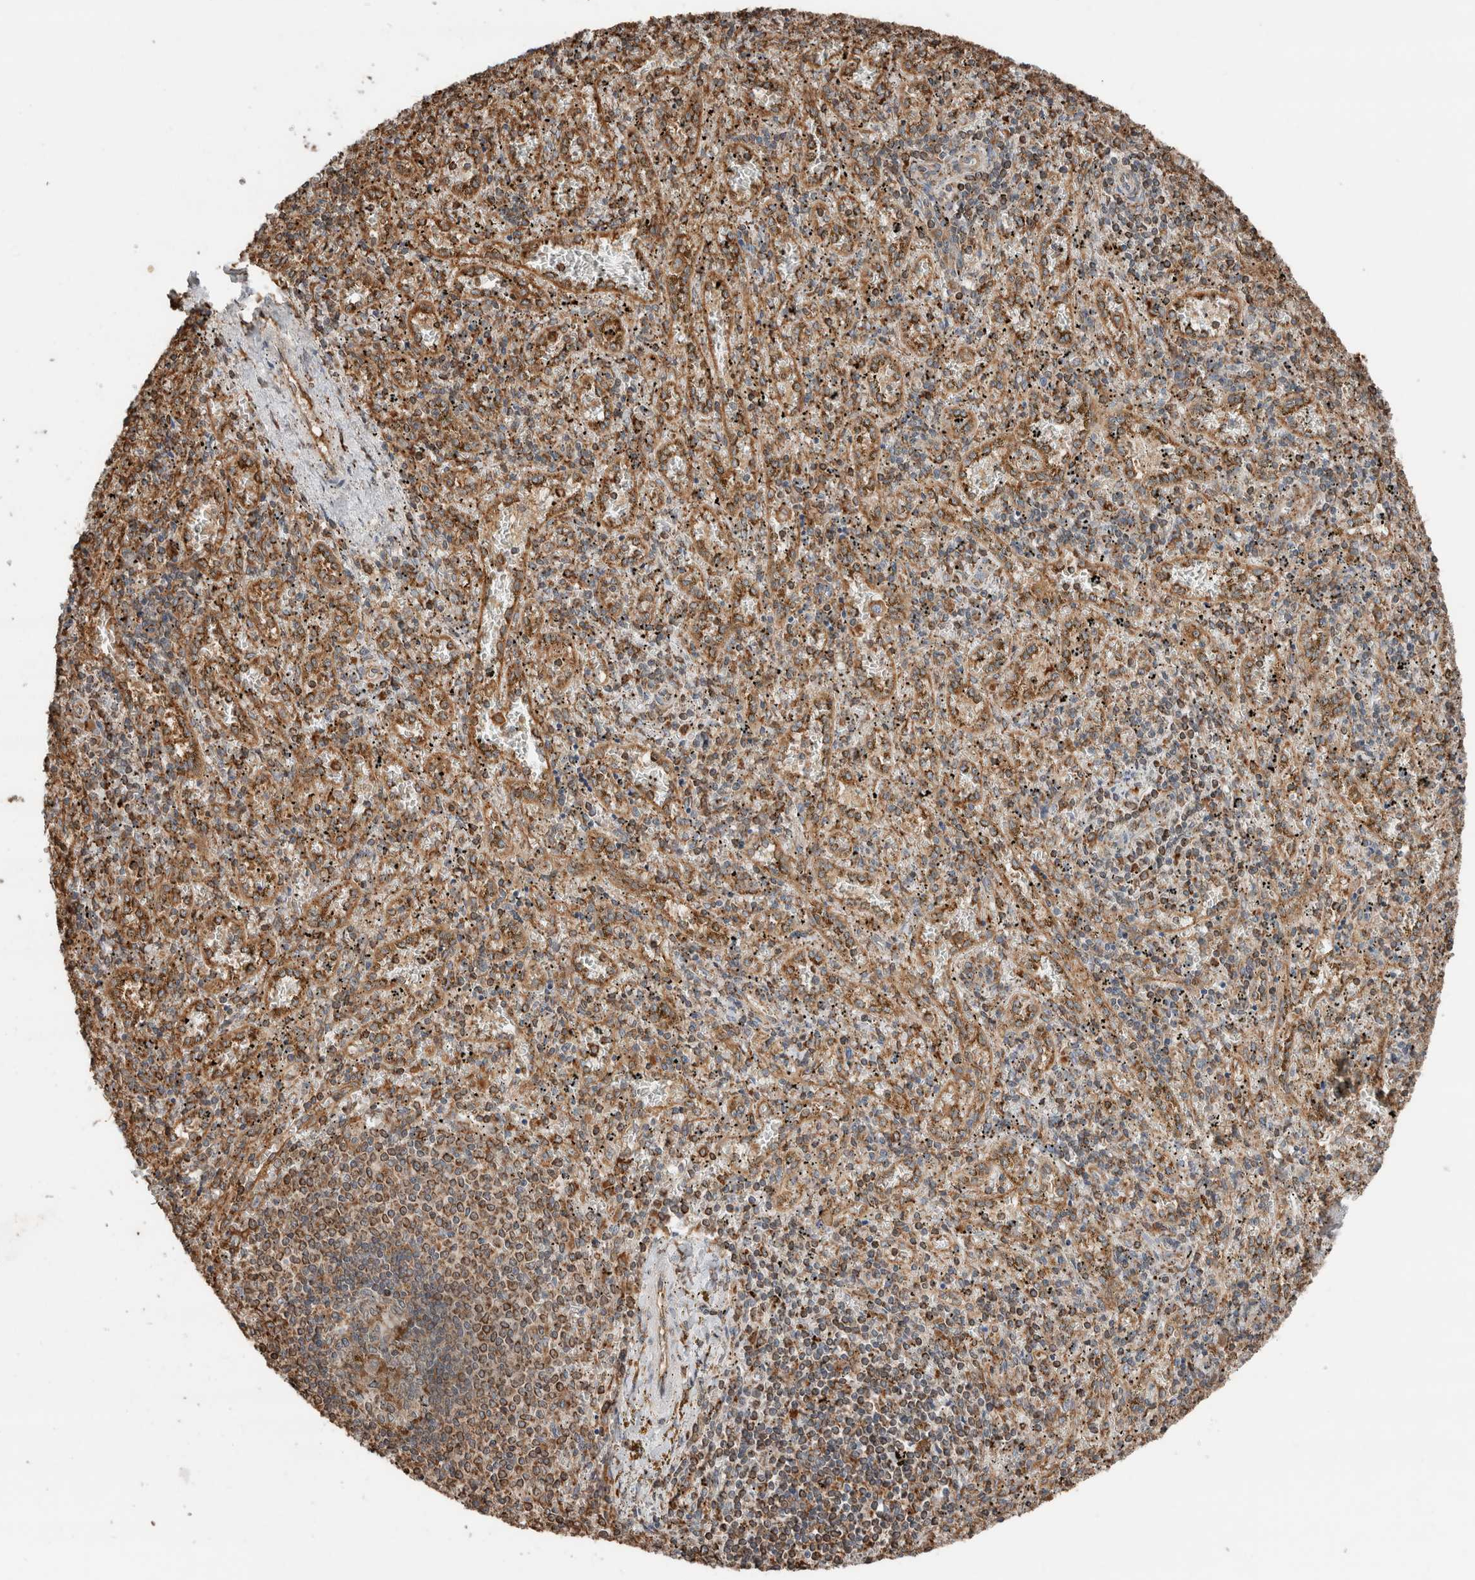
{"staining": {"intensity": "weak", "quantity": "25%-75%", "location": "cytoplasmic/membranous"}, "tissue": "spleen", "cell_type": "Cells in red pulp", "image_type": "normal", "snomed": [{"axis": "morphology", "description": "Normal tissue, NOS"}, {"axis": "topography", "description": "Spleen"}], "caption": "IHC micrograph of normal spleen: human spleen stained using IHC reveals low levels of weak protein expression localized specifically in the cytoplasmic/membranous of cells in red pulp, appearing as a cytoplasmic/membranous brown color.", "gene": "ERAP2", "patient": {"sex": "male", "age": 11}}